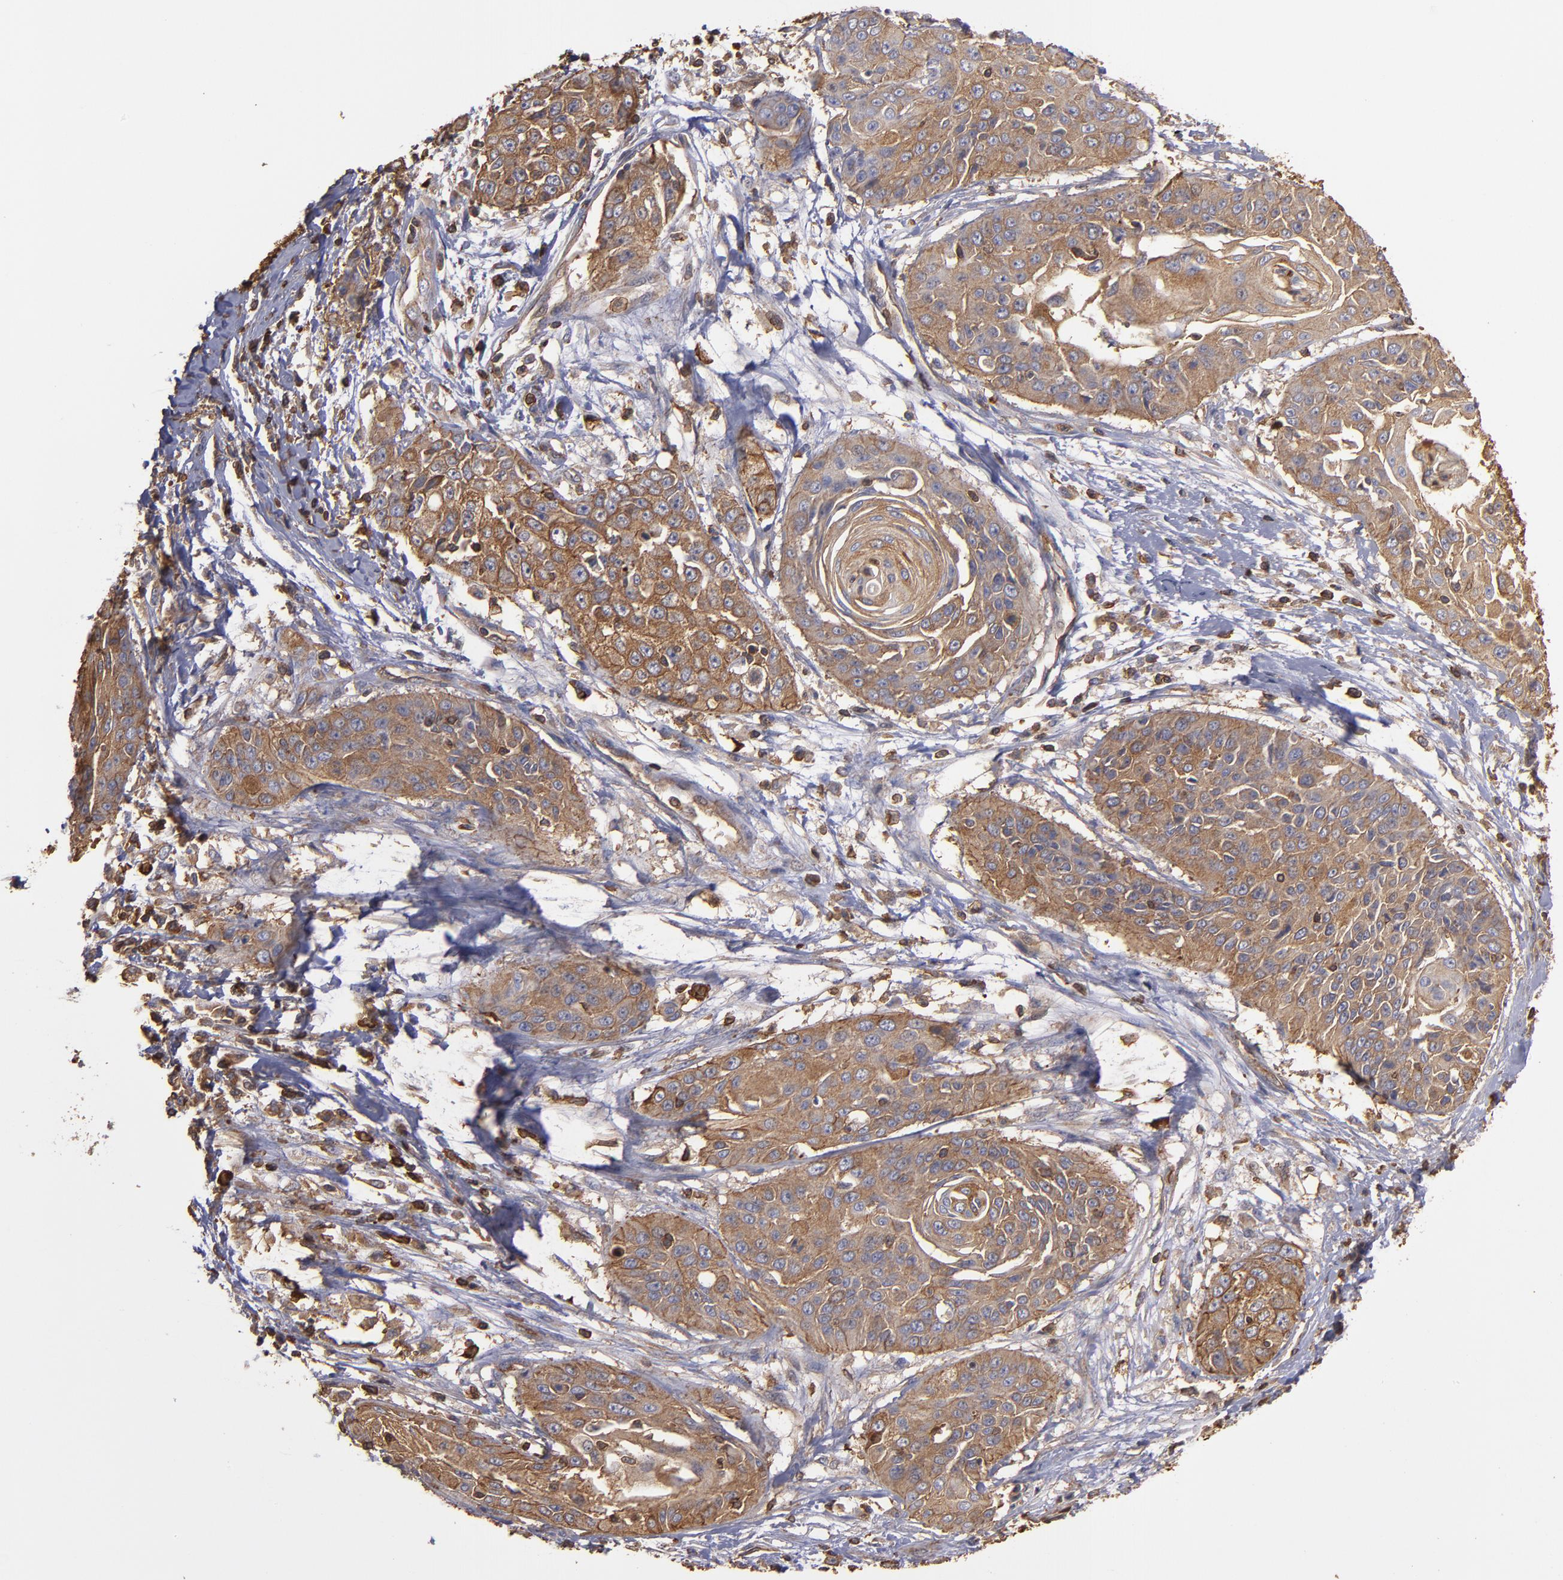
{"staining": {"intensity": "moderate", "quantity": ">75%", "location": "cytoplasmic/membranous"}, "tissue": "cervical cancer", "cell_type": "Tumor cells", "image_type": "cancer", "snomed": [{"axis": "morphology", "description": "Squamous cell carcinoma, NOS"}, {"axis": "topography", "description": "Cervix"}], "caption": "Approximately >75% of tumor cells in cervical cancer (squamous cell carcinoma) show moderate cytoplasmic/membranous protein expression as visualized by brown immunohistochemical staining.", "gene": "ACTN4", "patient": {"sex": "female", "age": 64}}